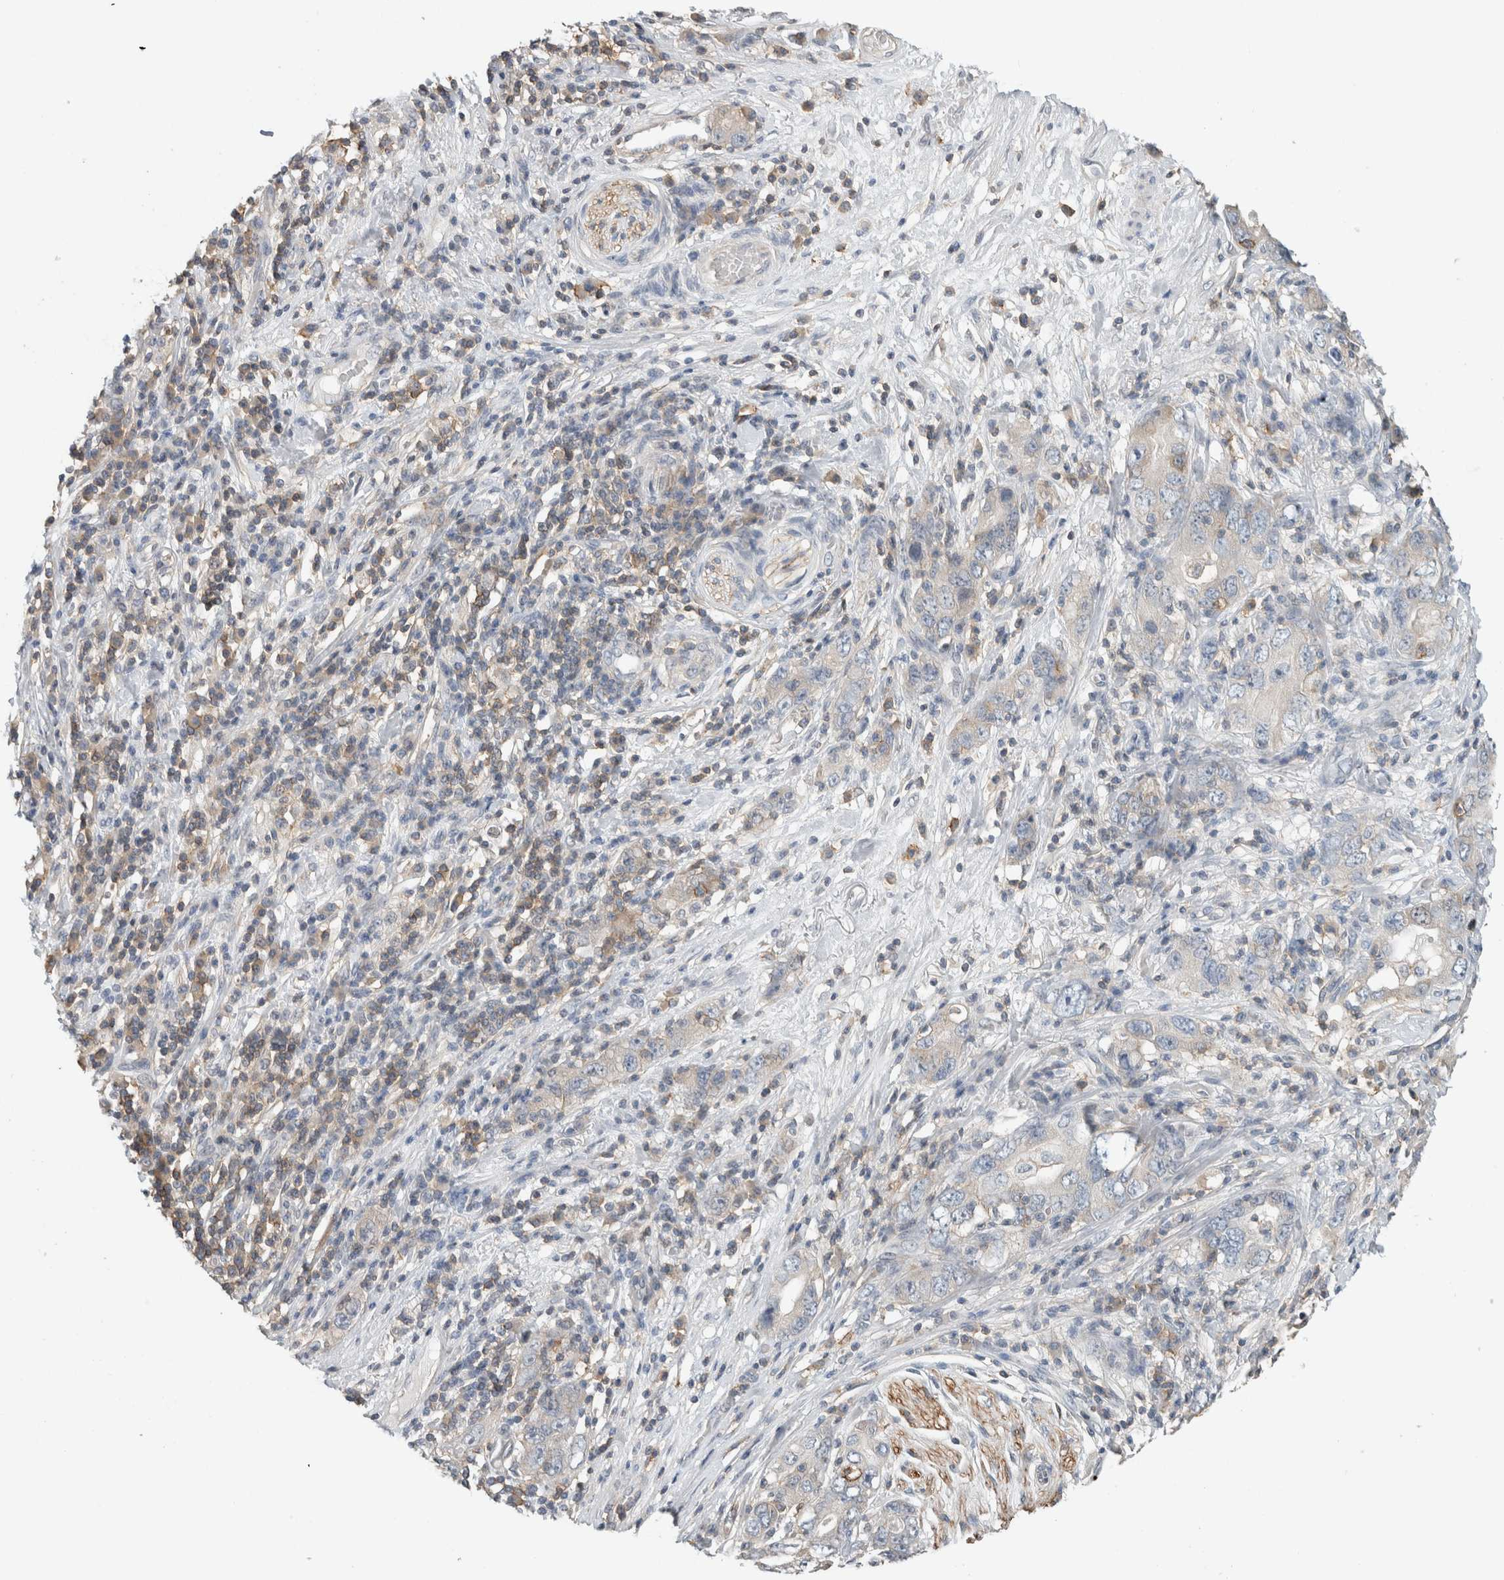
{"staining": {"intensity": "negative", "quantity": "none", "location": "none"}, "tissue": "stomach cancer", "cell_type": "Tumor cells", "image_type": "cancer", "snomed": [{"axis": "morphology", "description": "Adenocarcinoma, NOS"}, {"axis": "topography", "description": "Stomach, lower"}], "caption": "The histopathology image exhibits no staining of tumor cells in stomach cancer (adenocarcinoma).", "gene": "ERCC6L2", "patient": {"sex": "female", "age": 93}}